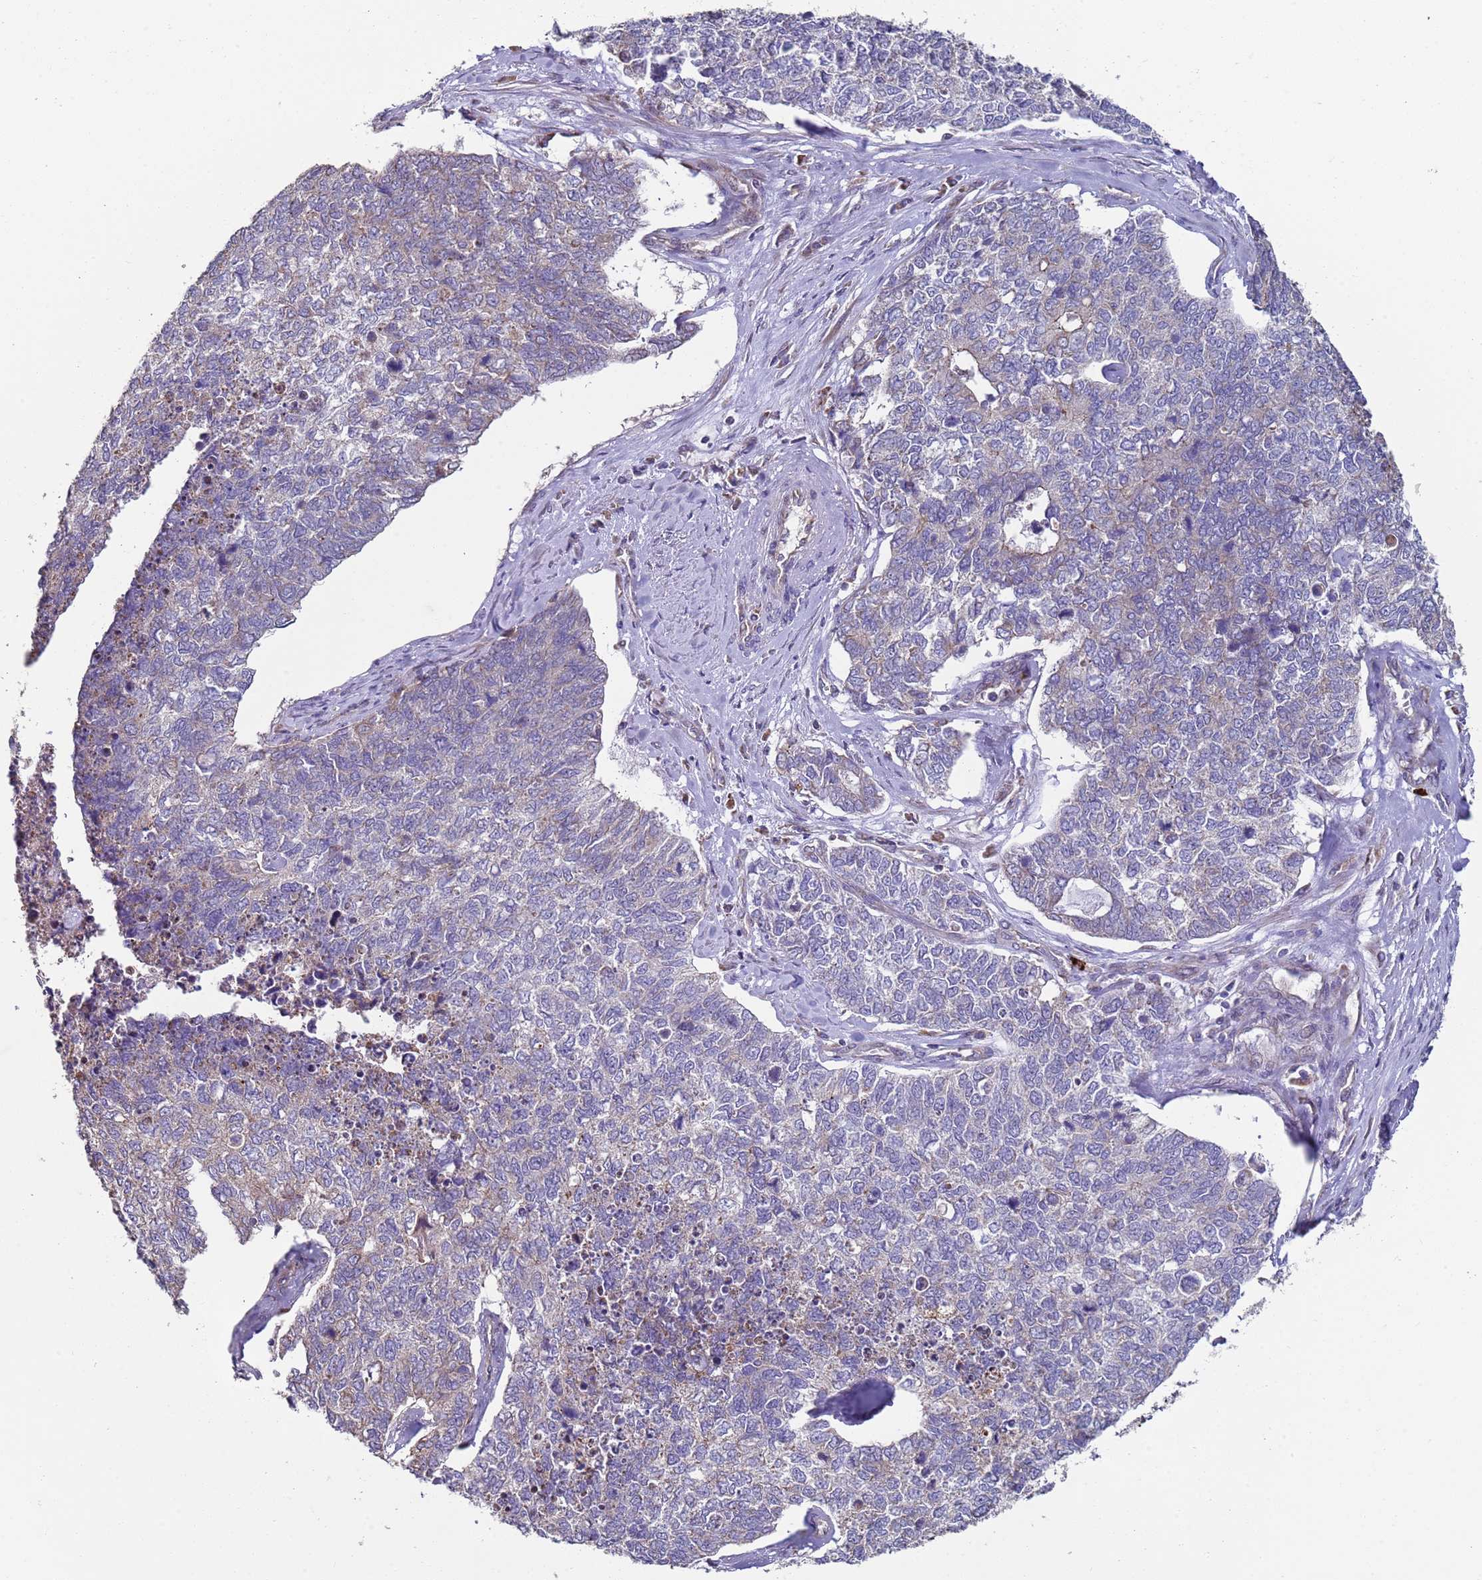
{"staining": {"intensity": "negative", "quantity": "none", "location": "none"}, "tissue": "cervical cancer", "cell_type": "Tumor cells", "image_type": "cancer", "snomed": [{"axis": "morphology", "description": "Squamous cell carcinoma, NOS"}, {"axis": "topography", "description": "Cervix"}], "caption": "Tumor cells show no significant staining in squamous cell carcinoma (cervical).", "gene": "DIP2B", "patient": {"sex": "female", "age": 63}}